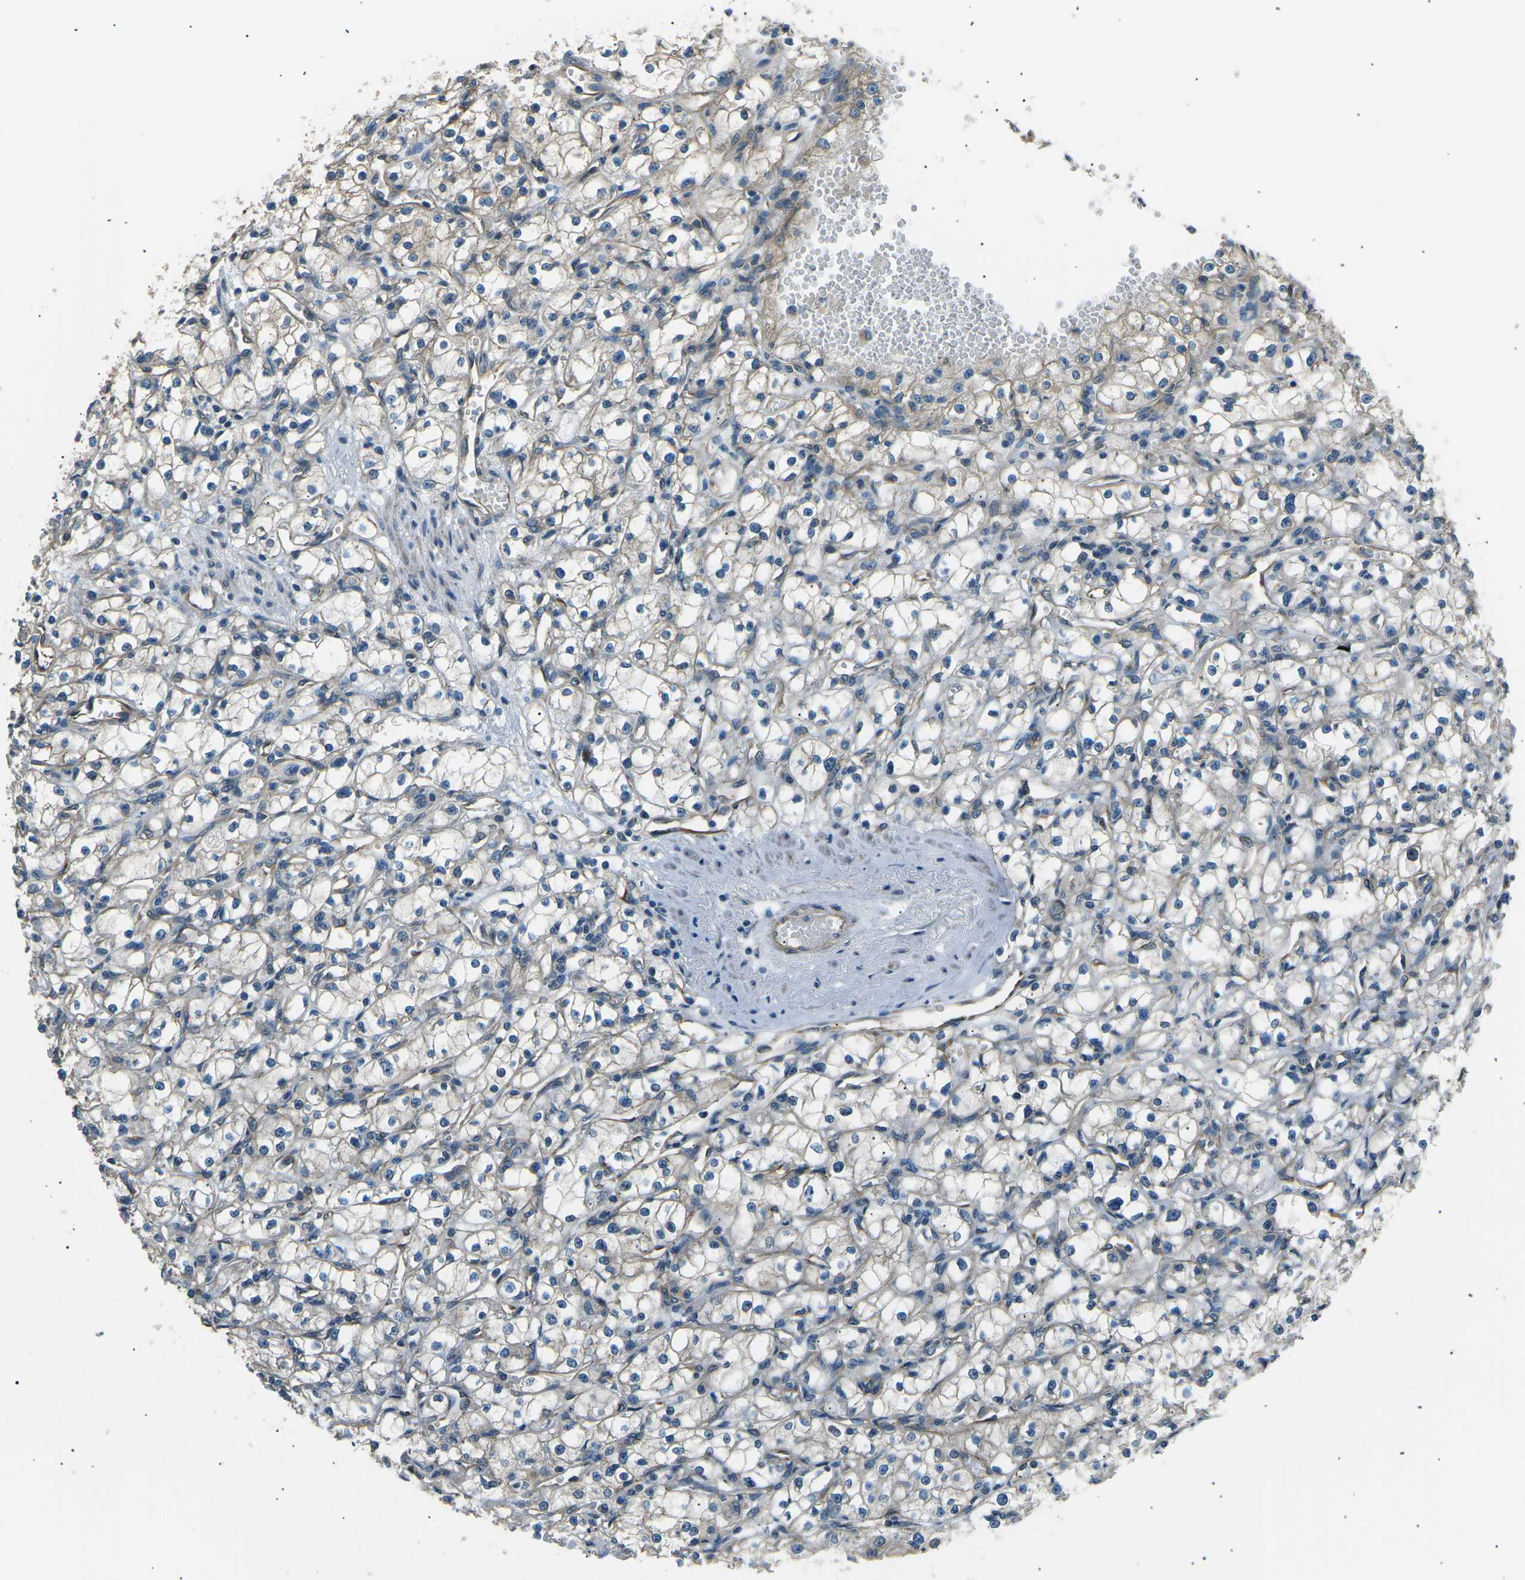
{"staining": {"intensity": "negative", "quantity": "none", "location": "none"}, "tissue": "renal cancer", "cell_type": "Tumor cells", "image_type": "cancer", "snomed": [{"axis": "morphology", "description": "Adenocarcinoma, NOS"}, {"axis": "topography", "description": "Kidney"}], "caption": "This is an immunohistochemistry (IHC) micrograph of adenocarcinoma (renal). There is no positivity in tumor cells.", "gene": "SLK", "patient": {"sex": "male", "age": 56}}